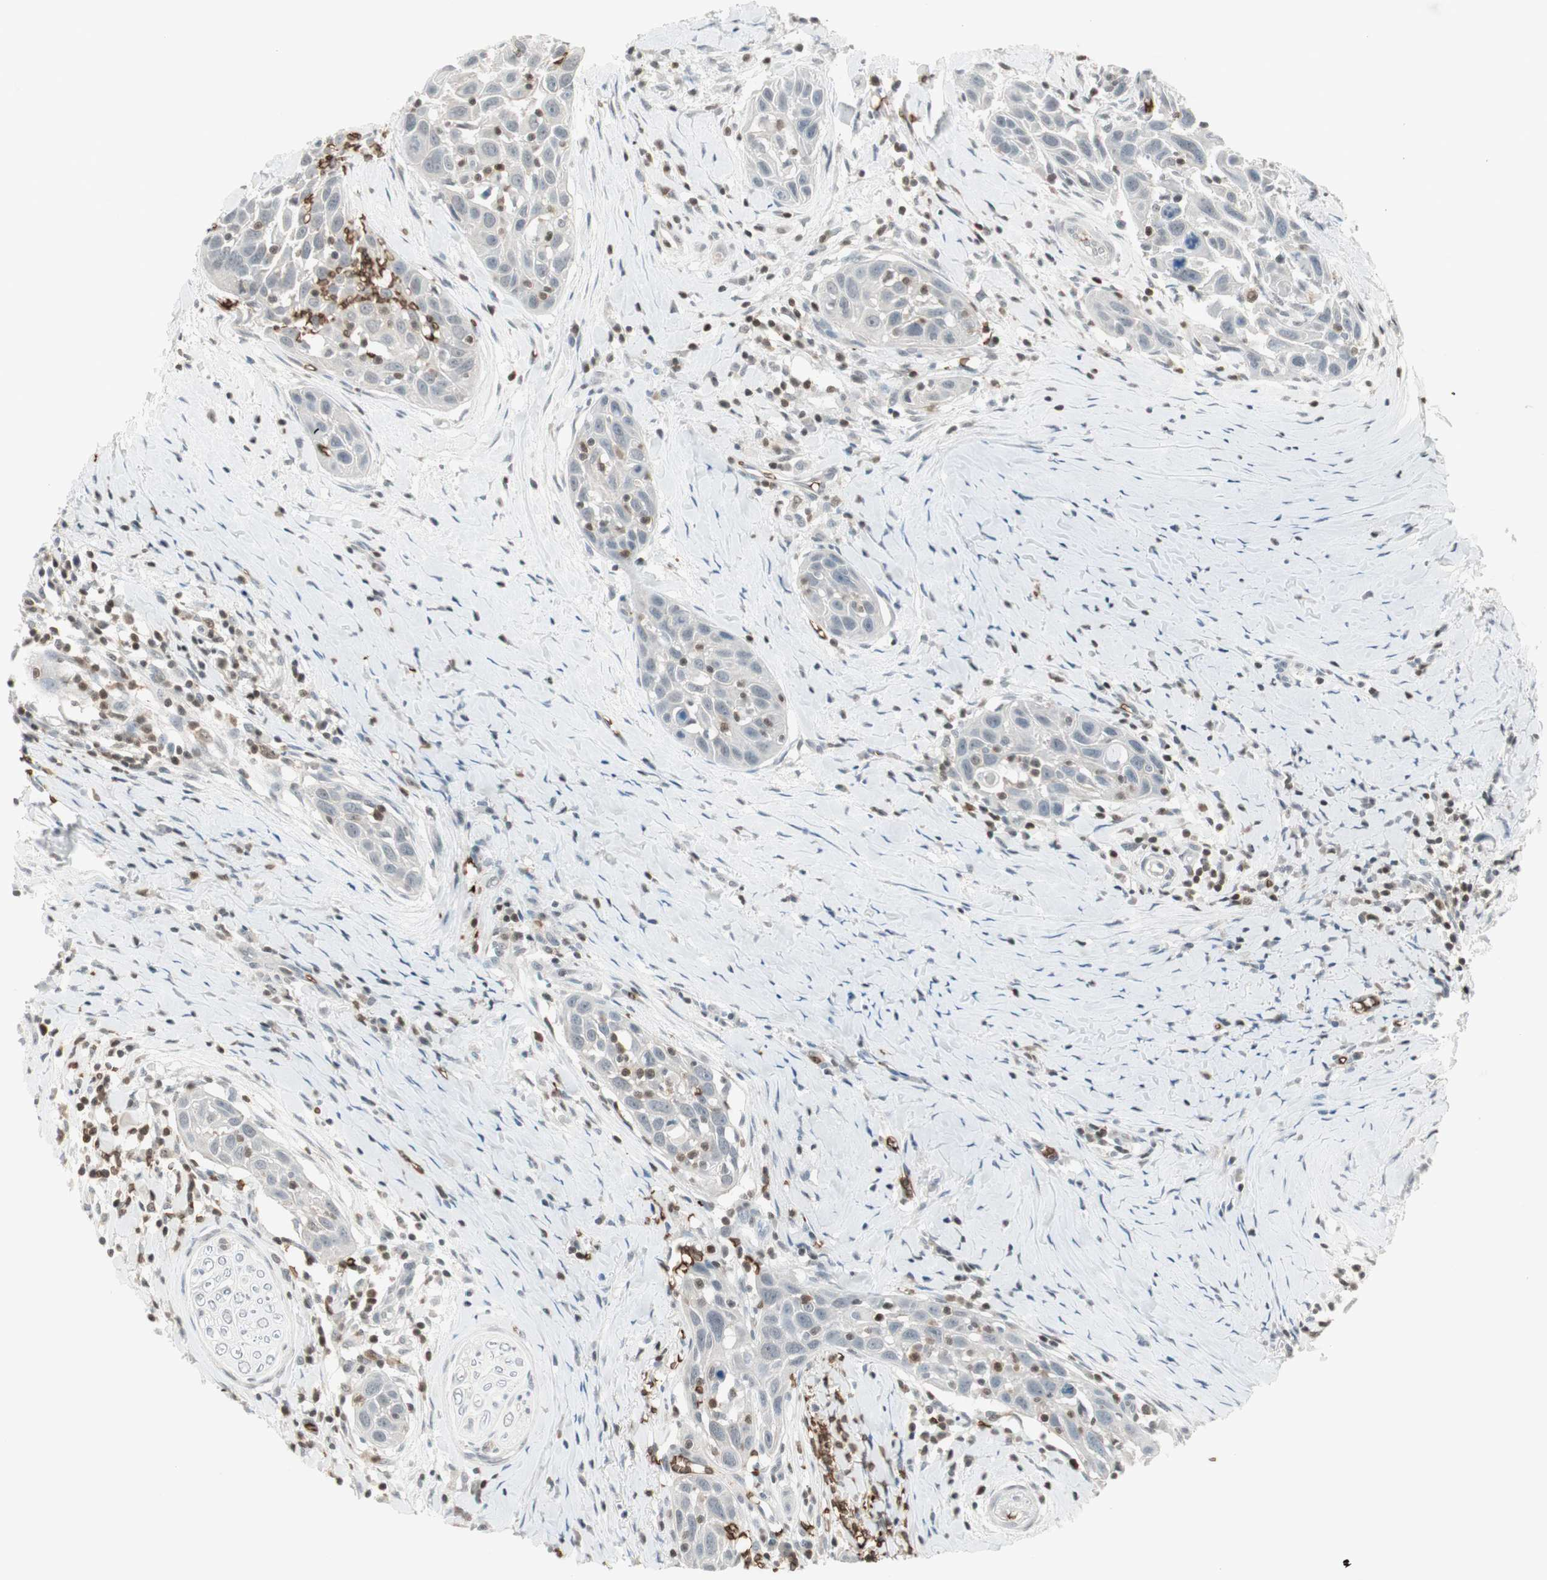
{"staining": {"intensity": "negative", "quantity": "none", "location": "none"}, "tissue": "head and neck cancer", "cell_type": "Tumor cells", "image_type": "cancer", "snomed": [{"axis": "morphology", "description": "Normal tissue, NOS"}, {"axis": "morphology", "description": "Squamous cell carcinoma, NOS"}, {"axis": "topography", "description": "Oral tissue"}, {"axis": "topography", "description": "Head-Neck"}], "caption": "Immunohistochemical staining of squamous cell carcinoma (head and neck) demonstrates no significant positivity in tumor cells.", "gene": "MAP4K1", "patient": {"sex": "female", "age": 50}}